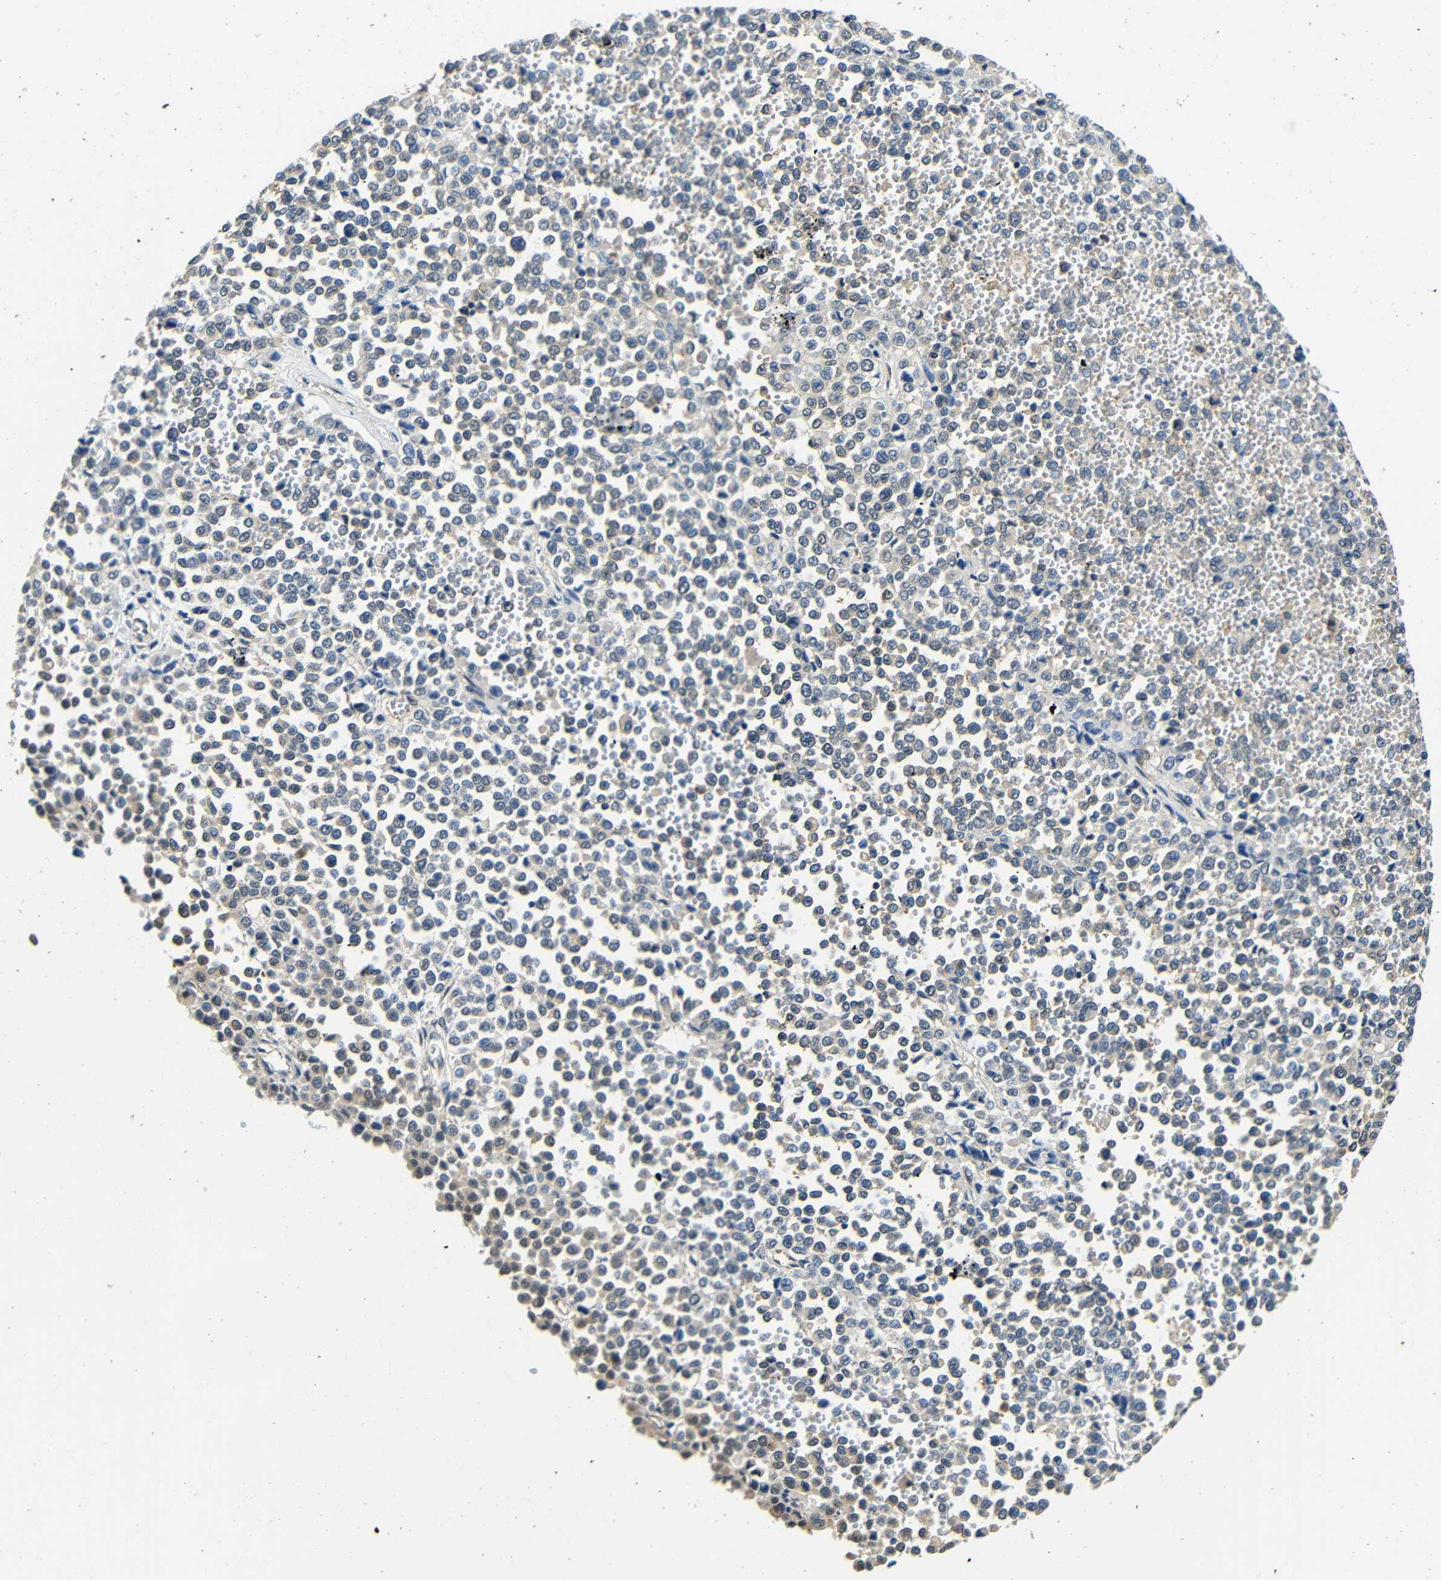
{"staining": {"intensity": "negative", "quantity": "none", "location": "none"}, "tissue": "melanoma", "cell_type": "Tumor cells", "image_type": "cancer", "snomed": [{"axis": "morphology", "description": "Malignant melanoma, Metastatic site"}, {"axis": "topography", "description": "Pancreas"}], "caption": "This image is of melanoma stained with immunohistochemistry to label a protein in brown with the nuclei are counter-stained blue. There is no positivity in tumor cells.", "gene": "ADAP1", "patient": {"sex": "female", "age": 30}}